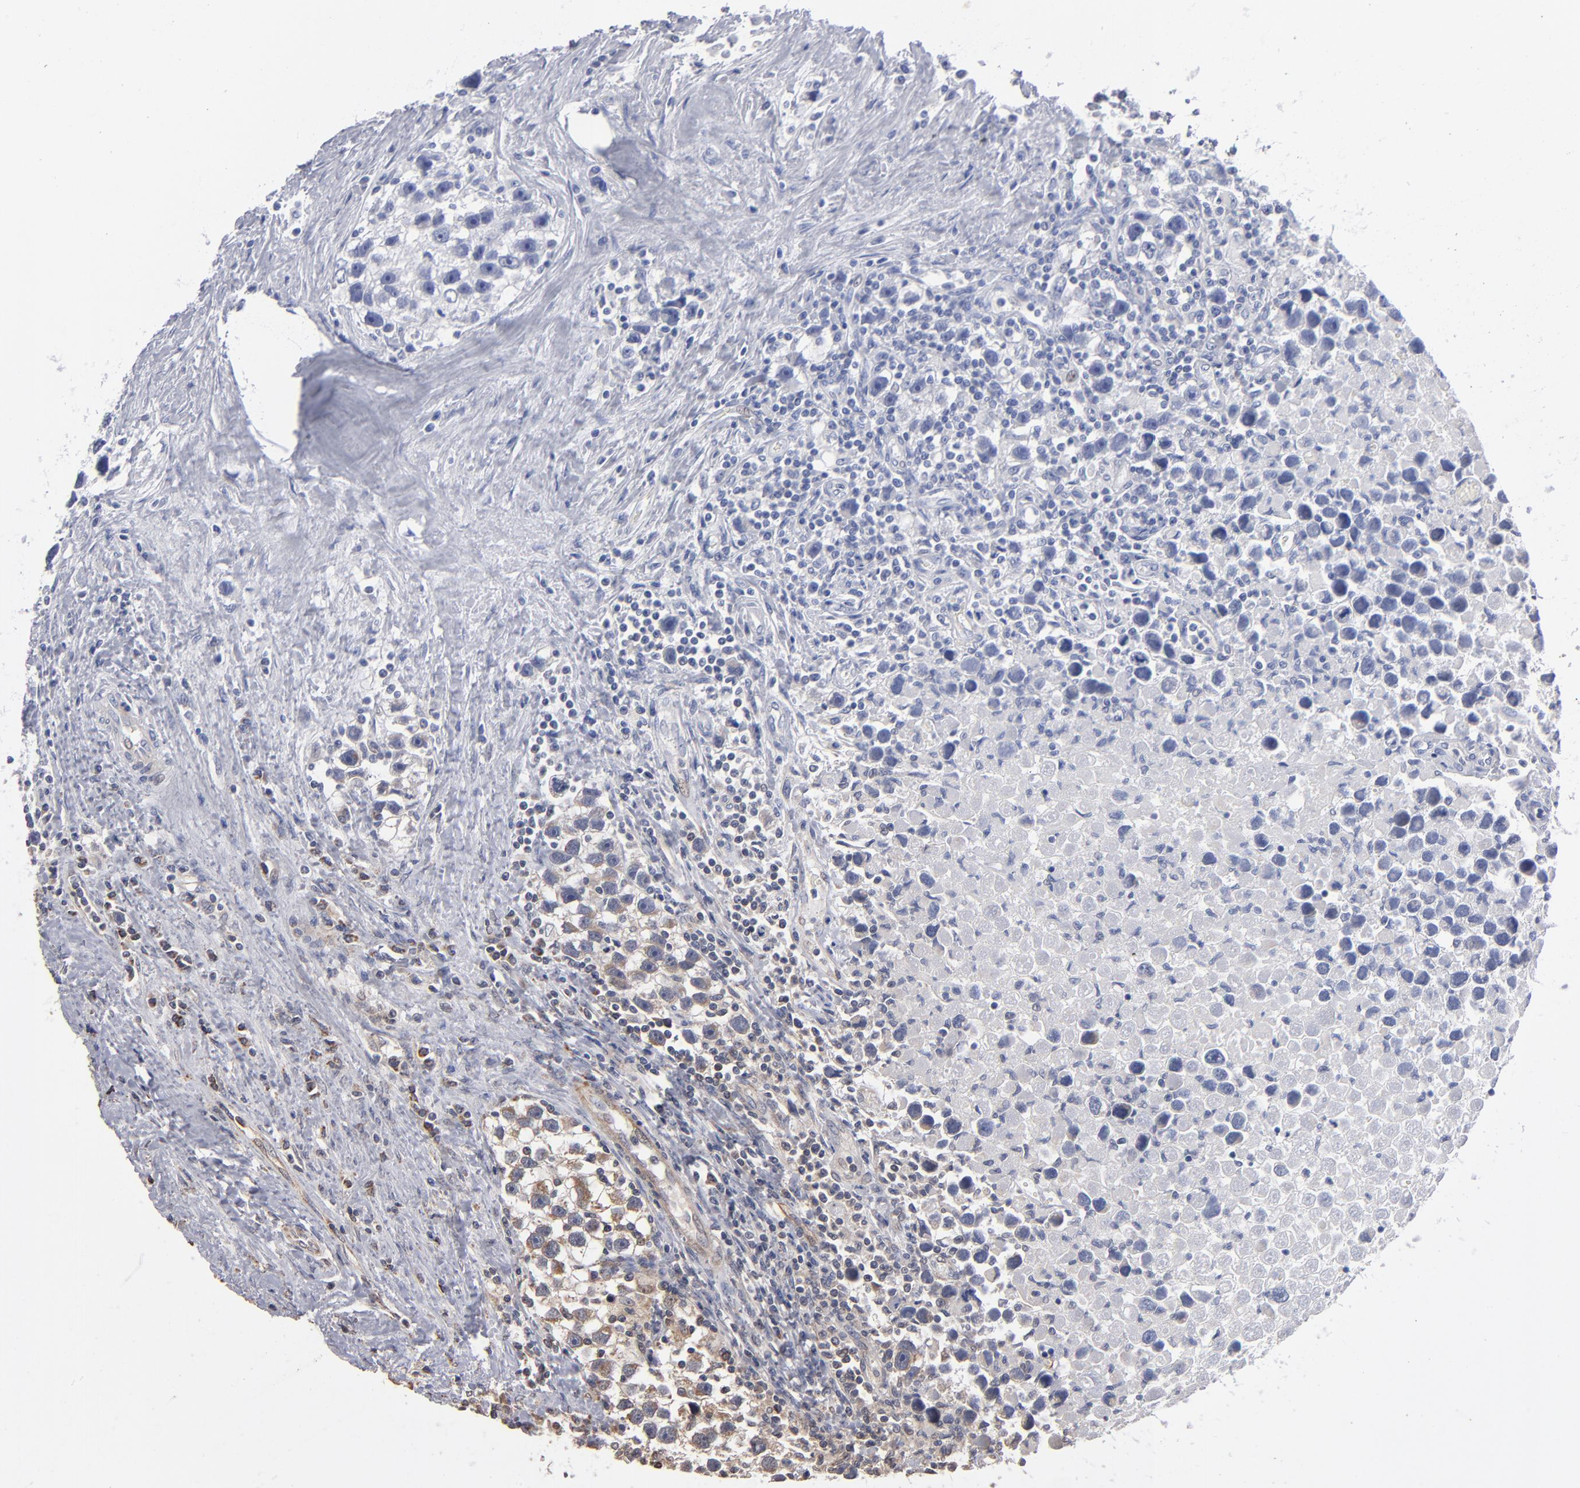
{"staining": {"intensity": "weak", "quantity": "<25%", "location": "cytoplasmic/membranous"}, "tissue": "testis cancer", "cell_type": "Tumor cells", "image_type": "cancer", "snomed": [{"axis": "morphology", "description": "Seminoma, NOS"}, {"axis": "topography", "description": "Testis"}], "caption": "Human testis cancer (seminoma) stained for a protein using immunohistochemistry reveals no staining in tumor cells.", "gene": "MIPOL1", "patient": {"sex": "male", "age": 43}}